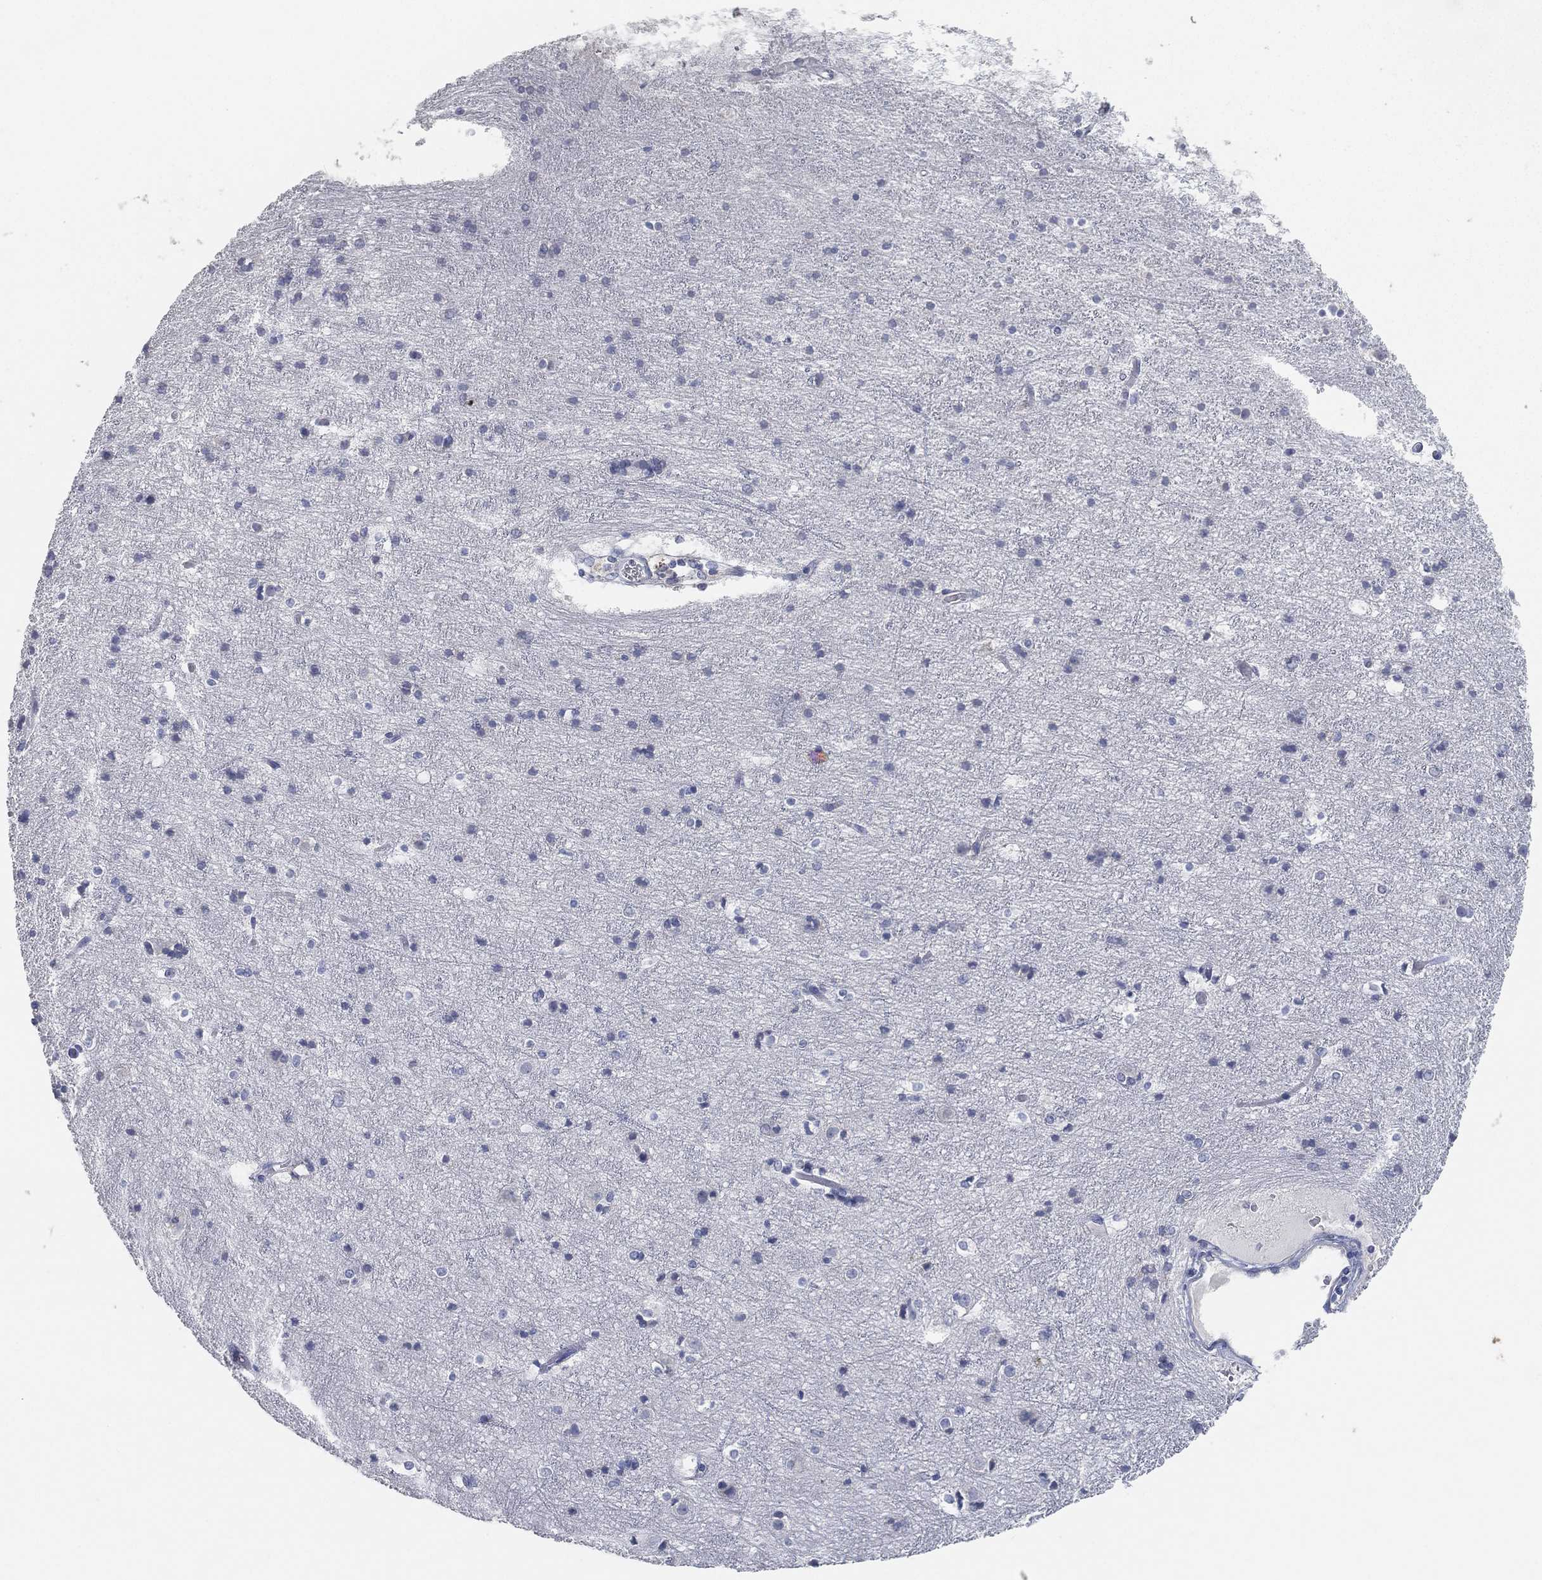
{"staining": {"intensity": "negative", "quantity": "none", "location": "none"}, "tissue": "cerebral cortex", "cell_type": "Endothelial cells", "image_type": "normal", "snomed": [{"axis": "morphology", "description": "Normal tissue, NOS"}, {"axis": "topography", "description": "Cerebral cortex"}], "caption": "Endothelial cells show no significant positivity in benign cerebral cortex. (DAB (3,3'-diaminobenzidine) IHC, high magnification).", "gene": "FAM187B", "patient": {"sex": "female", "age": 52}}